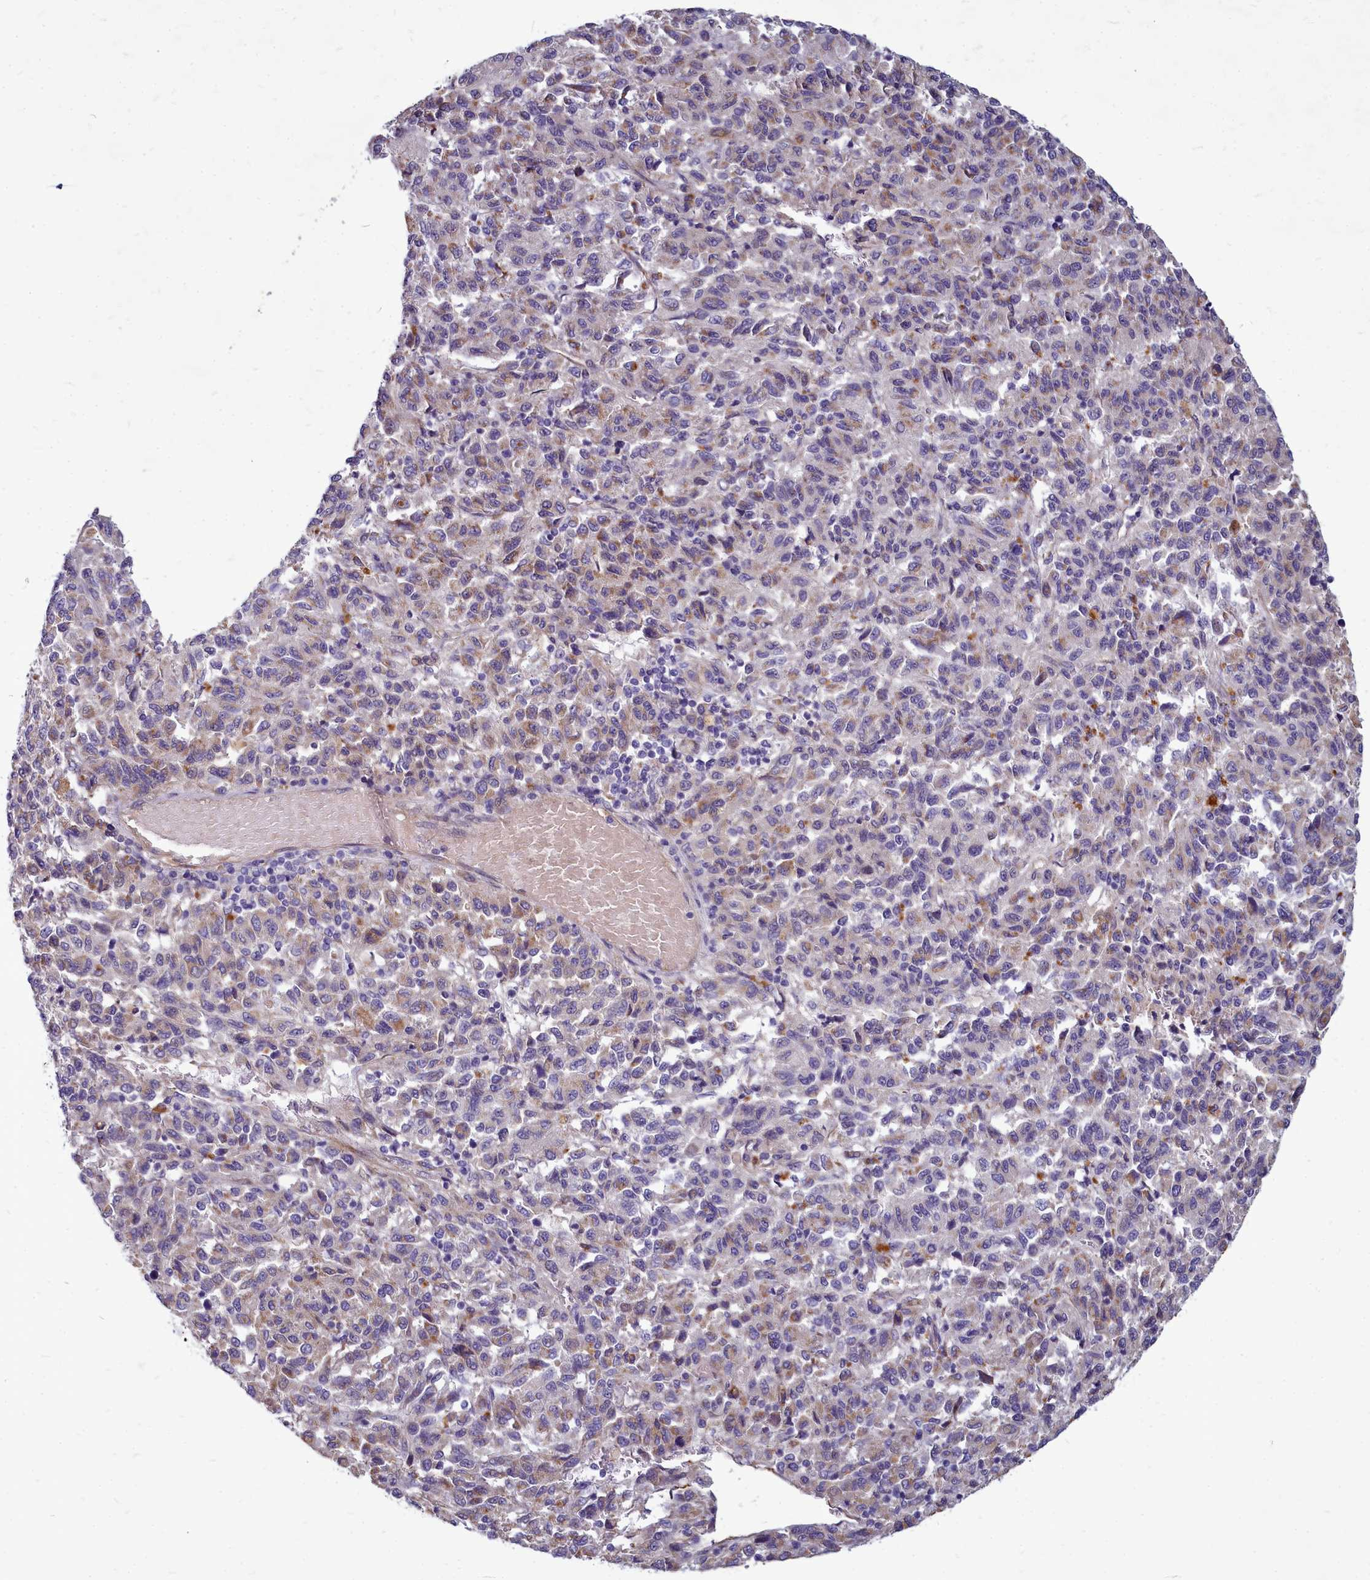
{"staining": {"intensity": "weak", "quantity": "25%-75%", "location": "cytoplasmic/membranous"}, "tissue": "melanoma", "cell_type": "Tumor cells", "image_type": "cancer", "snomed": [{"axis": "morphology", "description": "Malignant melanoma, Metastatic site"}, {"axis": "topography", "description": "Lung"}], "caption": "Melanoma tissue displays weak cytoplasmic/membranous positivity in approximately 25%-75% of tumor cells The protein is shown in brown color, while the nuclei are stained blue.", "gene": "SMPD4", "patient": {"sex": "male", "age": 64}}